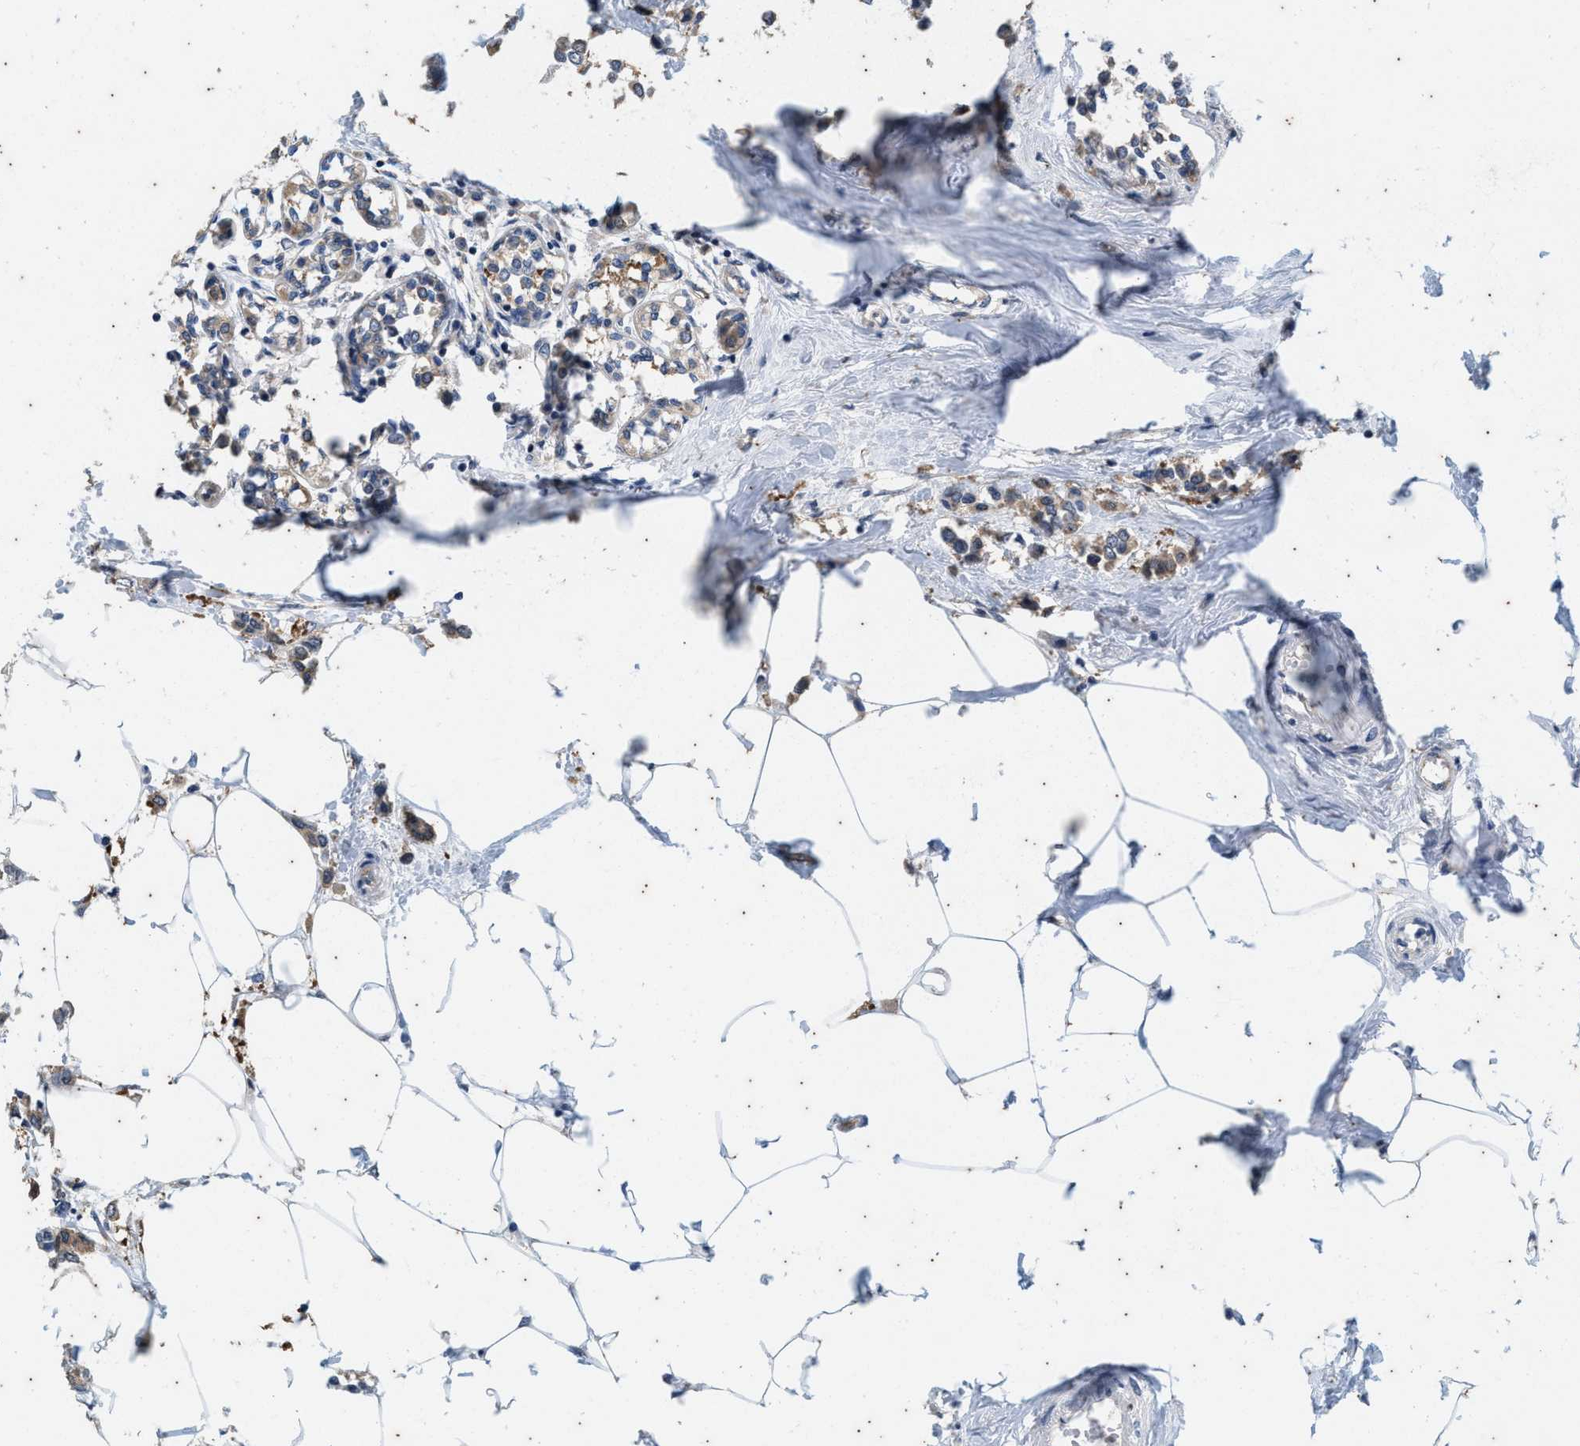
{"staining": {"intensity": "weak", "quantity": ">75%", "location": "cytoplasmic/membranous"}, "tissue": "breast cancer", "cell_type": "Tumor cells", "image_type": "cancer", "snomed": [{"axis": "morphology", "description": "Lobular carcinoma"}, {"axis": "topography", "description": "Breast"}], "caption": "This histopathology image exhibits immunohistochemistry (IHC) staining of lobular carcinoma (breast), with low weak cytoplasmic/membranous positivity in approximately >75% of tumor cells.", "gene": "COX19", "patient": {"sex": "female", "age": 51}}